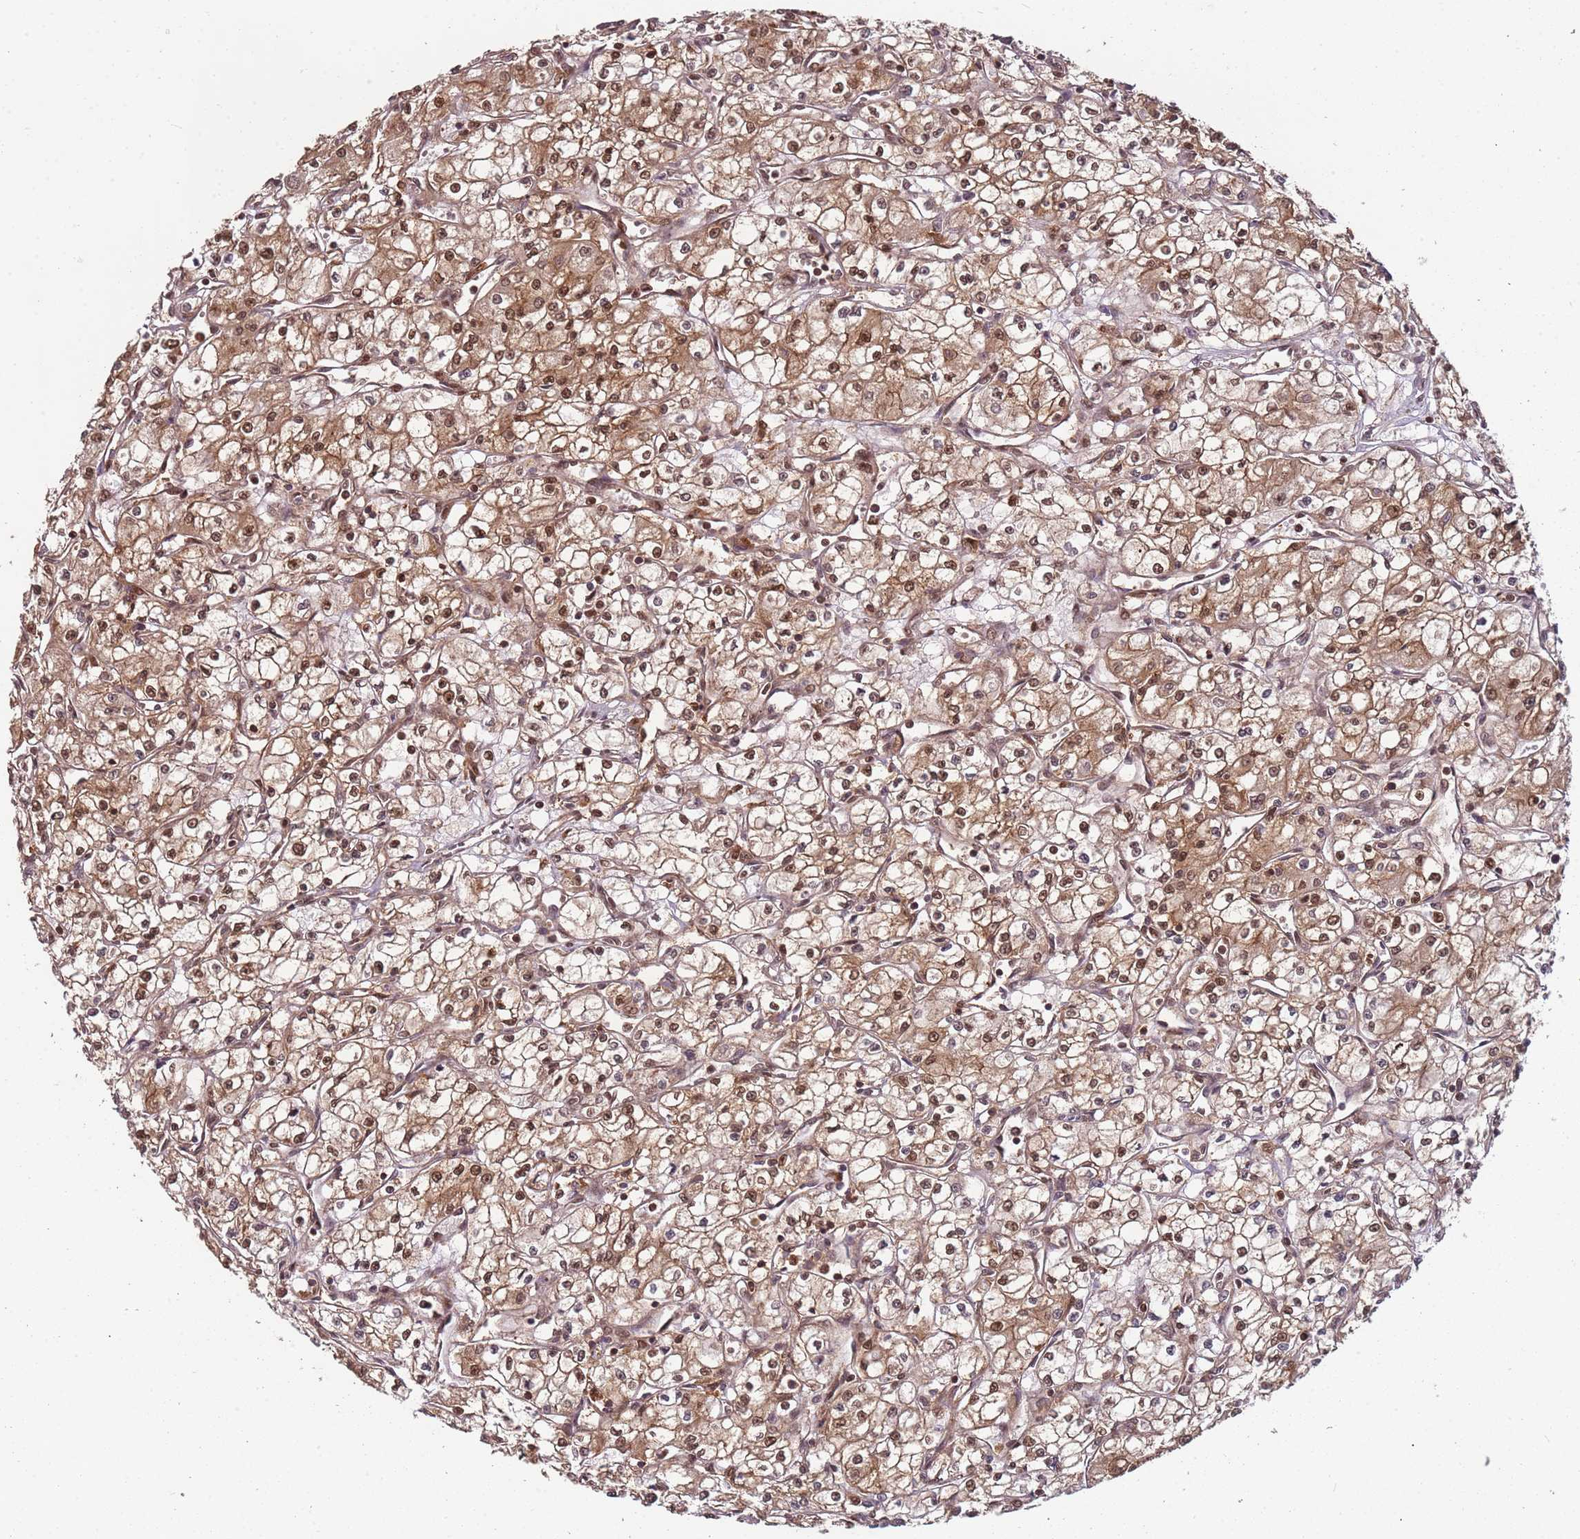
{"staining": {"intensity": "moderate", "quantity": ">75%", "location": "cytoplasmic/membranous,nuclear"}, "tissue": "renal cancer", "cell_type": "Tumor cells", "image_type": "cancer", "snomed": [{"axis": "morphology", "description": "Adenocarcinoma, NOS"}, {"axis": "topography", "description": "Kidney"}], "caption": "IHC photomicrograph of neoplastic tissue: human renal cancer (adenocarcinoma) stained using immunohistochemistry (IHC) reveals medium levels of moderate protein expression localized specifically in the cytoplasmic/membranous and nuclear of tumor cells, appearing as a cytoplasmic/membranous and nuclear brown color.", "gene": "PGLS", "patient": {"sex": "male", "age": 59}}